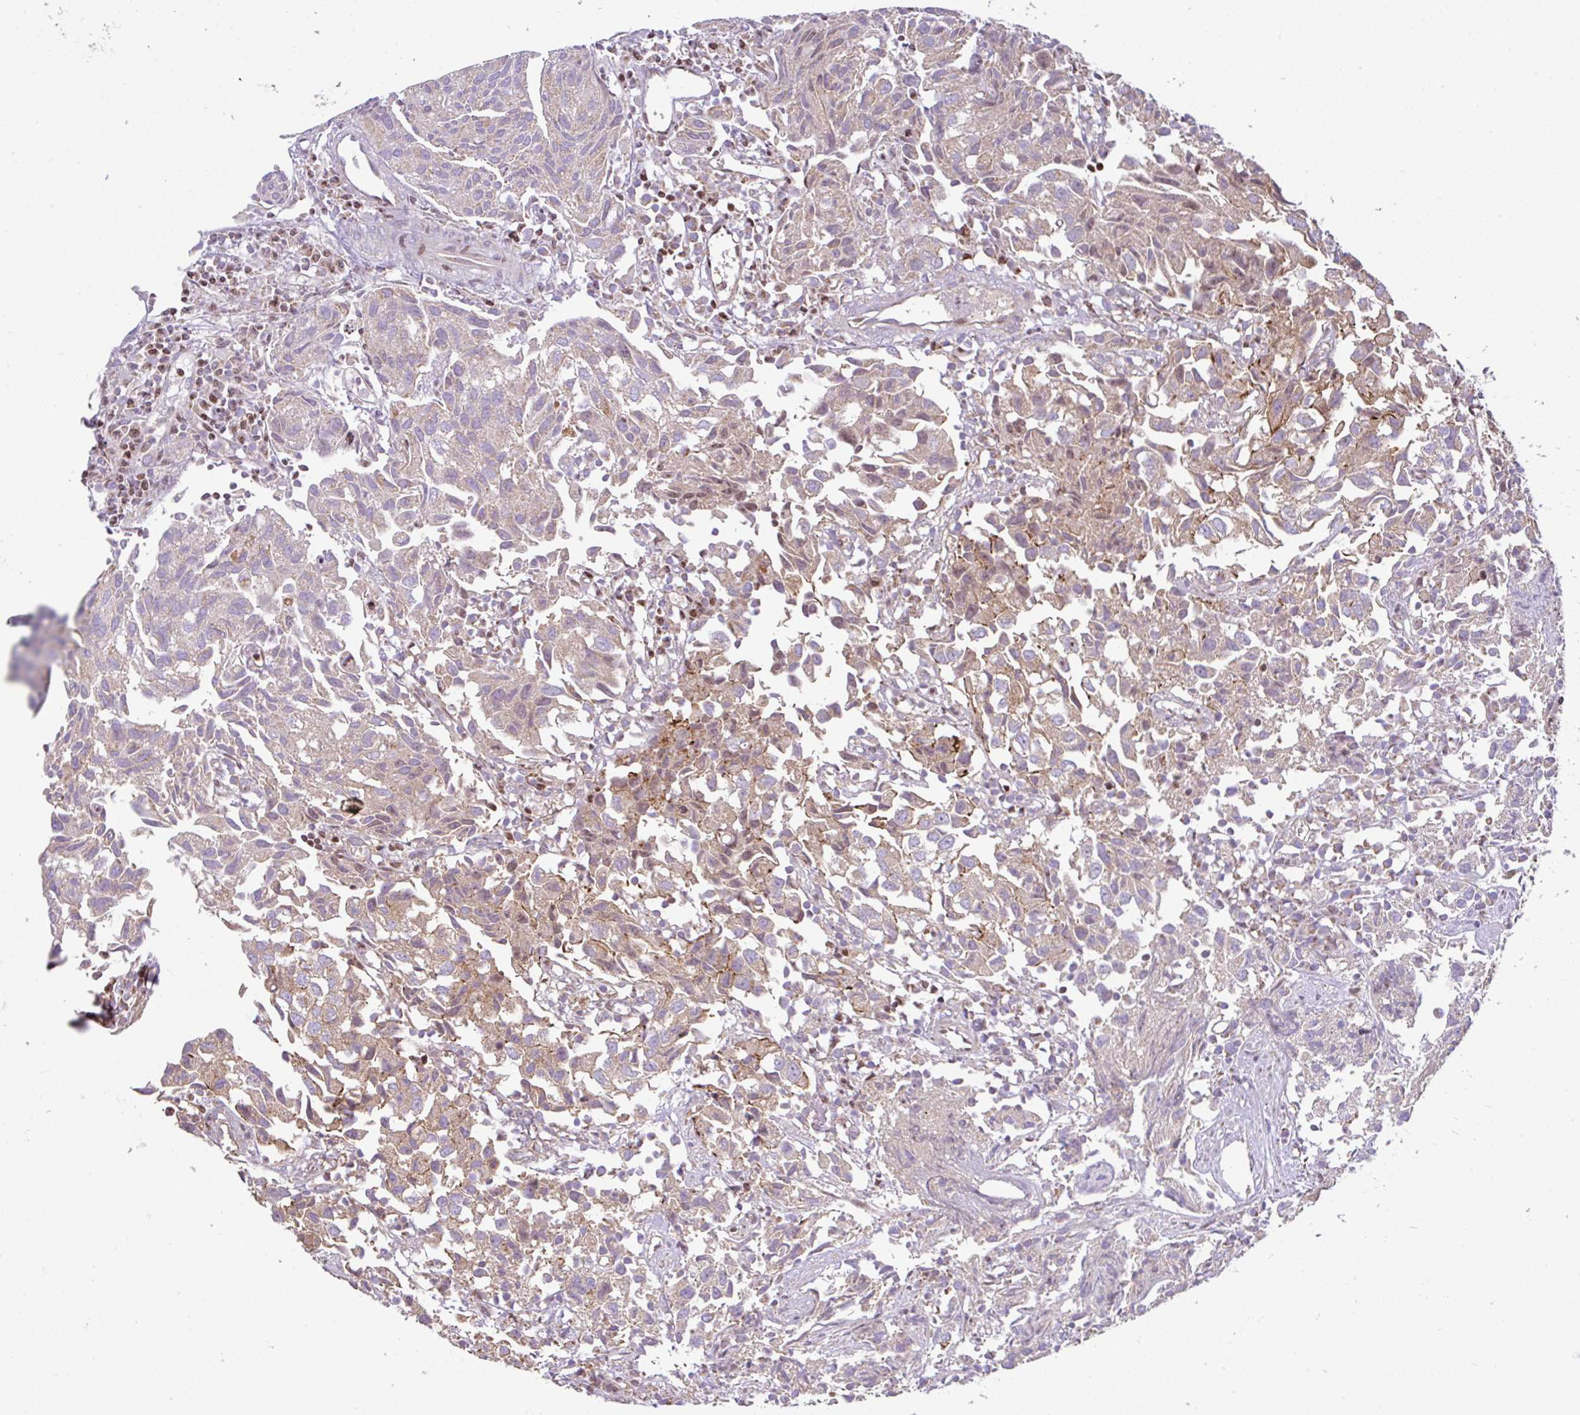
{"staining": {"intensity": "weak", "quantity": "25%-75%", "location": "cytoplasmic/membranous"}, "tissue": "urothelial cancer", "cell_type": "Tumor cells", "image_type": "cancer", "snomed": [{"axis": "morphology", "description": "Urothelial carcinoma, High grade"}, {"axis": "topography", "description": "Urinary bladder"}], "caption": "The immunohistochemical stain highlights weak cytoplasmic/membranous staining in tumor cells of urothelial cancer tissue.", "gene": "FIGNL1", "patient": {"sex": "female", "age": 75}}